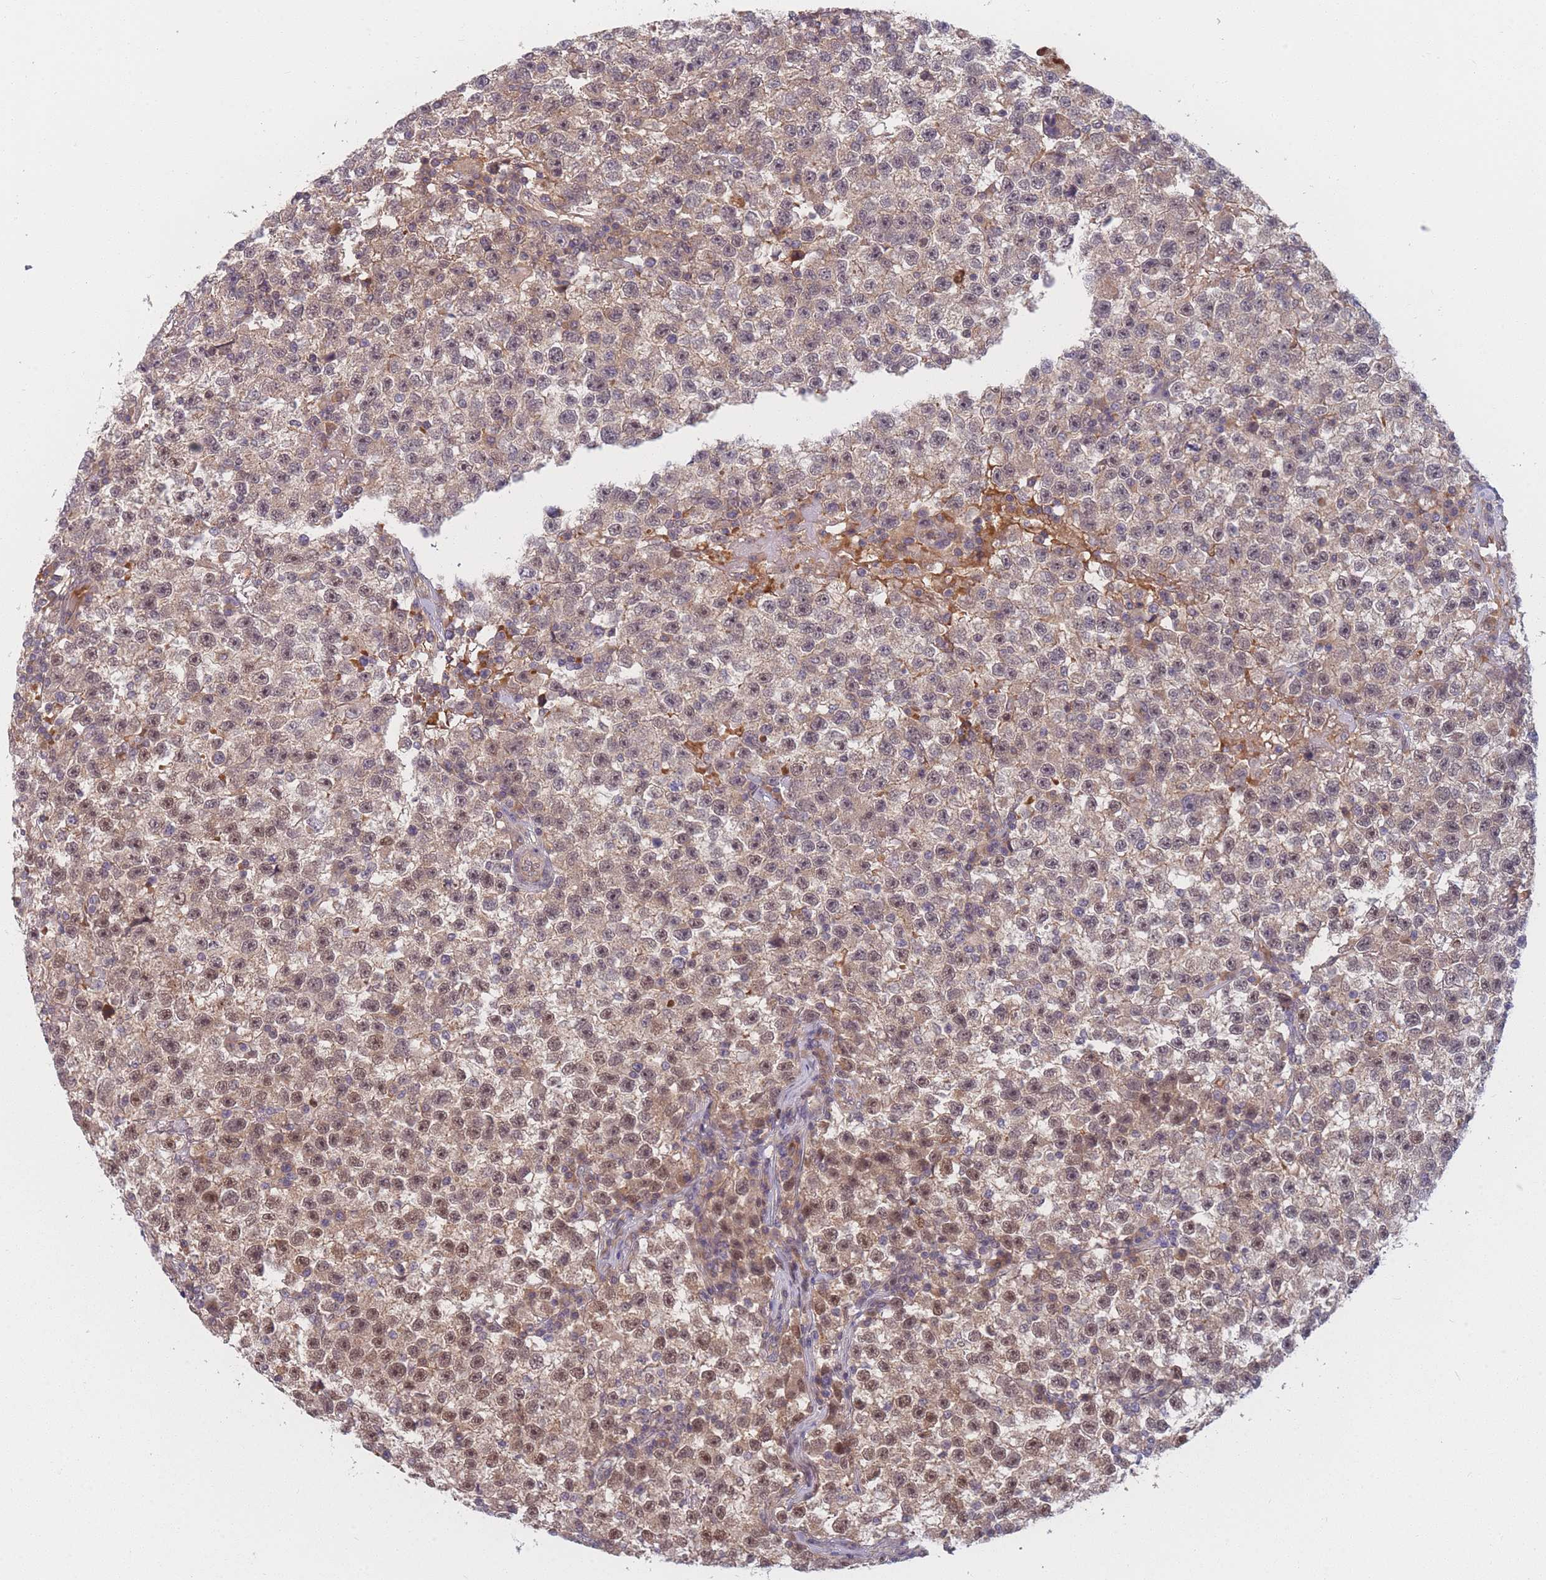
{"staining": {"intensity": "moderate", "quantity": ">75%", "location": "cytoplasmic/membranous,nuclear"}, "tissue": "testis cancer", "cell_type": "Tumor cells", "image_type": "cancer", "snomed": [{"axis": "morphology", "description": "Seminoma, NOS"}, {"axis": "topography", "description": "Testis"}], "caption": "IHC of human seminoma (testis) reveals medium levels of moderate cytoplasmic/membranous and nuclear positivity in about >75% of tumor cells.", "gene": "FAM153A", "patient": {"sex": "male", "age": 22}}